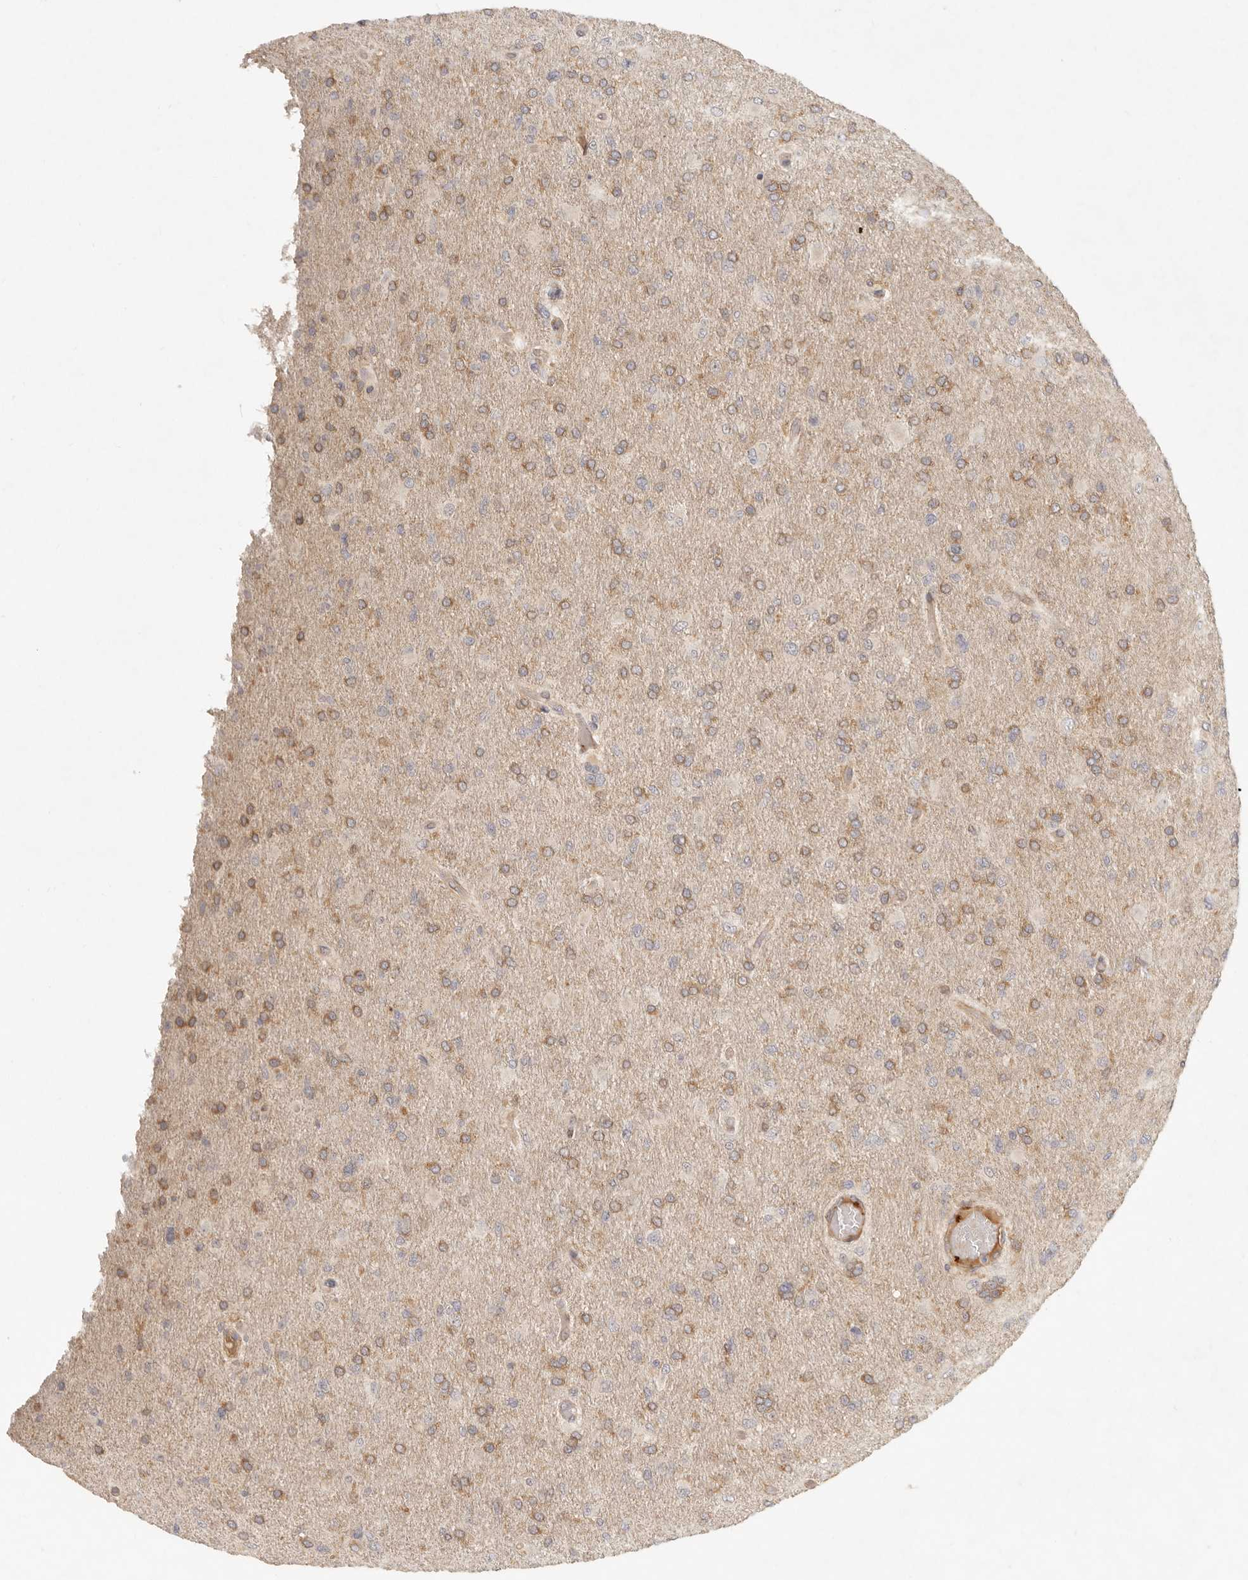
{"staining": {"intensity": "moderate", "quantity": ">75%", "location": "cytoplasmic/membranous"}, "tissue": "glioma", "cell_type": "Tumor cells", "image_type": "cancer", "snomed": [{"axis": "morphology", "description": "Glioma, malignant, High grade"}, {"axis": "topography", "description": "Cerebral cortex"}], "caption": "Human malignant glioma (high-grade) stained with a brown dye exhibits moderate cytoplasmic/membranous positive staining in approximately >75% of tumor cells.", "gene": "VIPR1", "patient": {"sex": "female", "age": 36}}